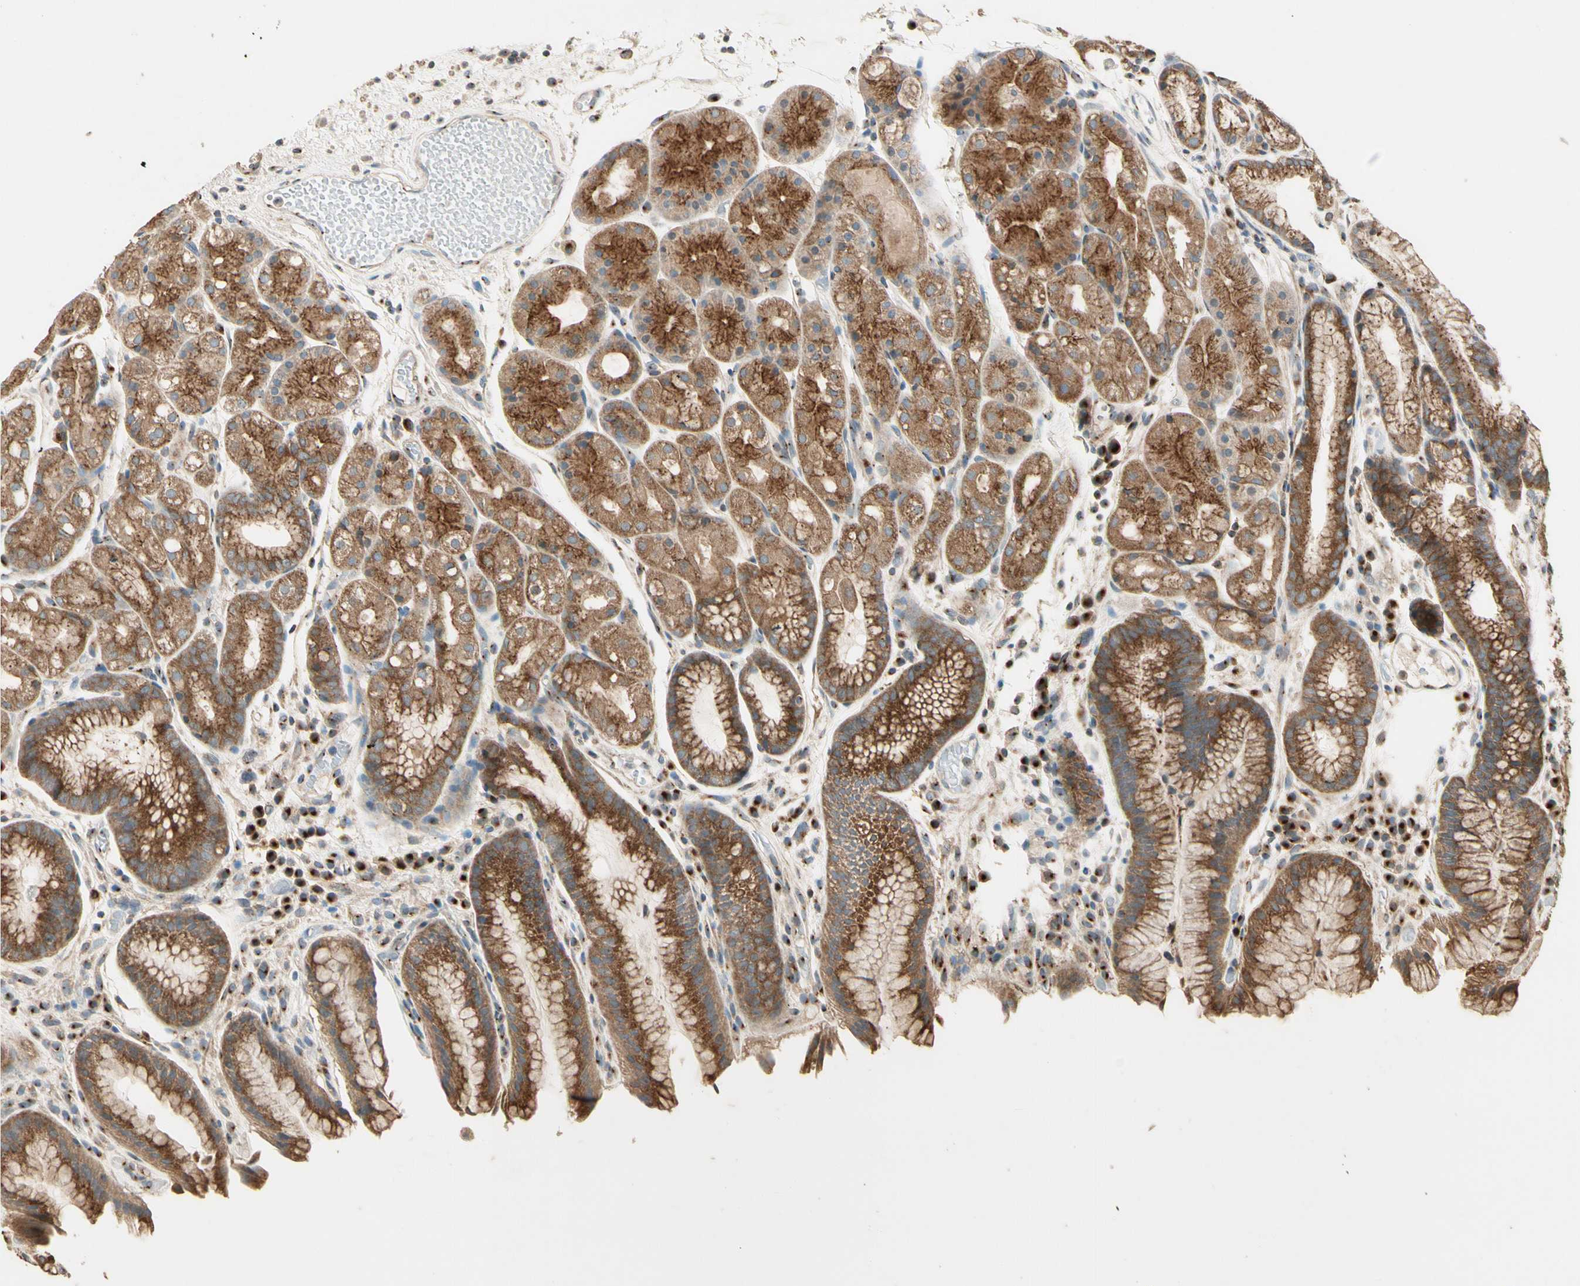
{"staining": {"intensity": "strong", "quantity": ">75%", "location": "cytoplasmic/membranous"}, "tissue": "stomach", "cell_type": "Glandular cells", "image_type": "normal", "snomed": [{"axis": "morphology", "description": "Normal tissue, NOS"}, {"axis": "topography", "description": "Stomach, upper"}], "caption": "High-power microscopy captured an immunohistochemistry (IHC) image of normal stomach, revealing strong cytoplasmic/membranous staining in about >75% of glandular cells. Nuclei are stained in blue.", "gene": "AKAP9", "patient": {"sex": "male", "age": 72}}